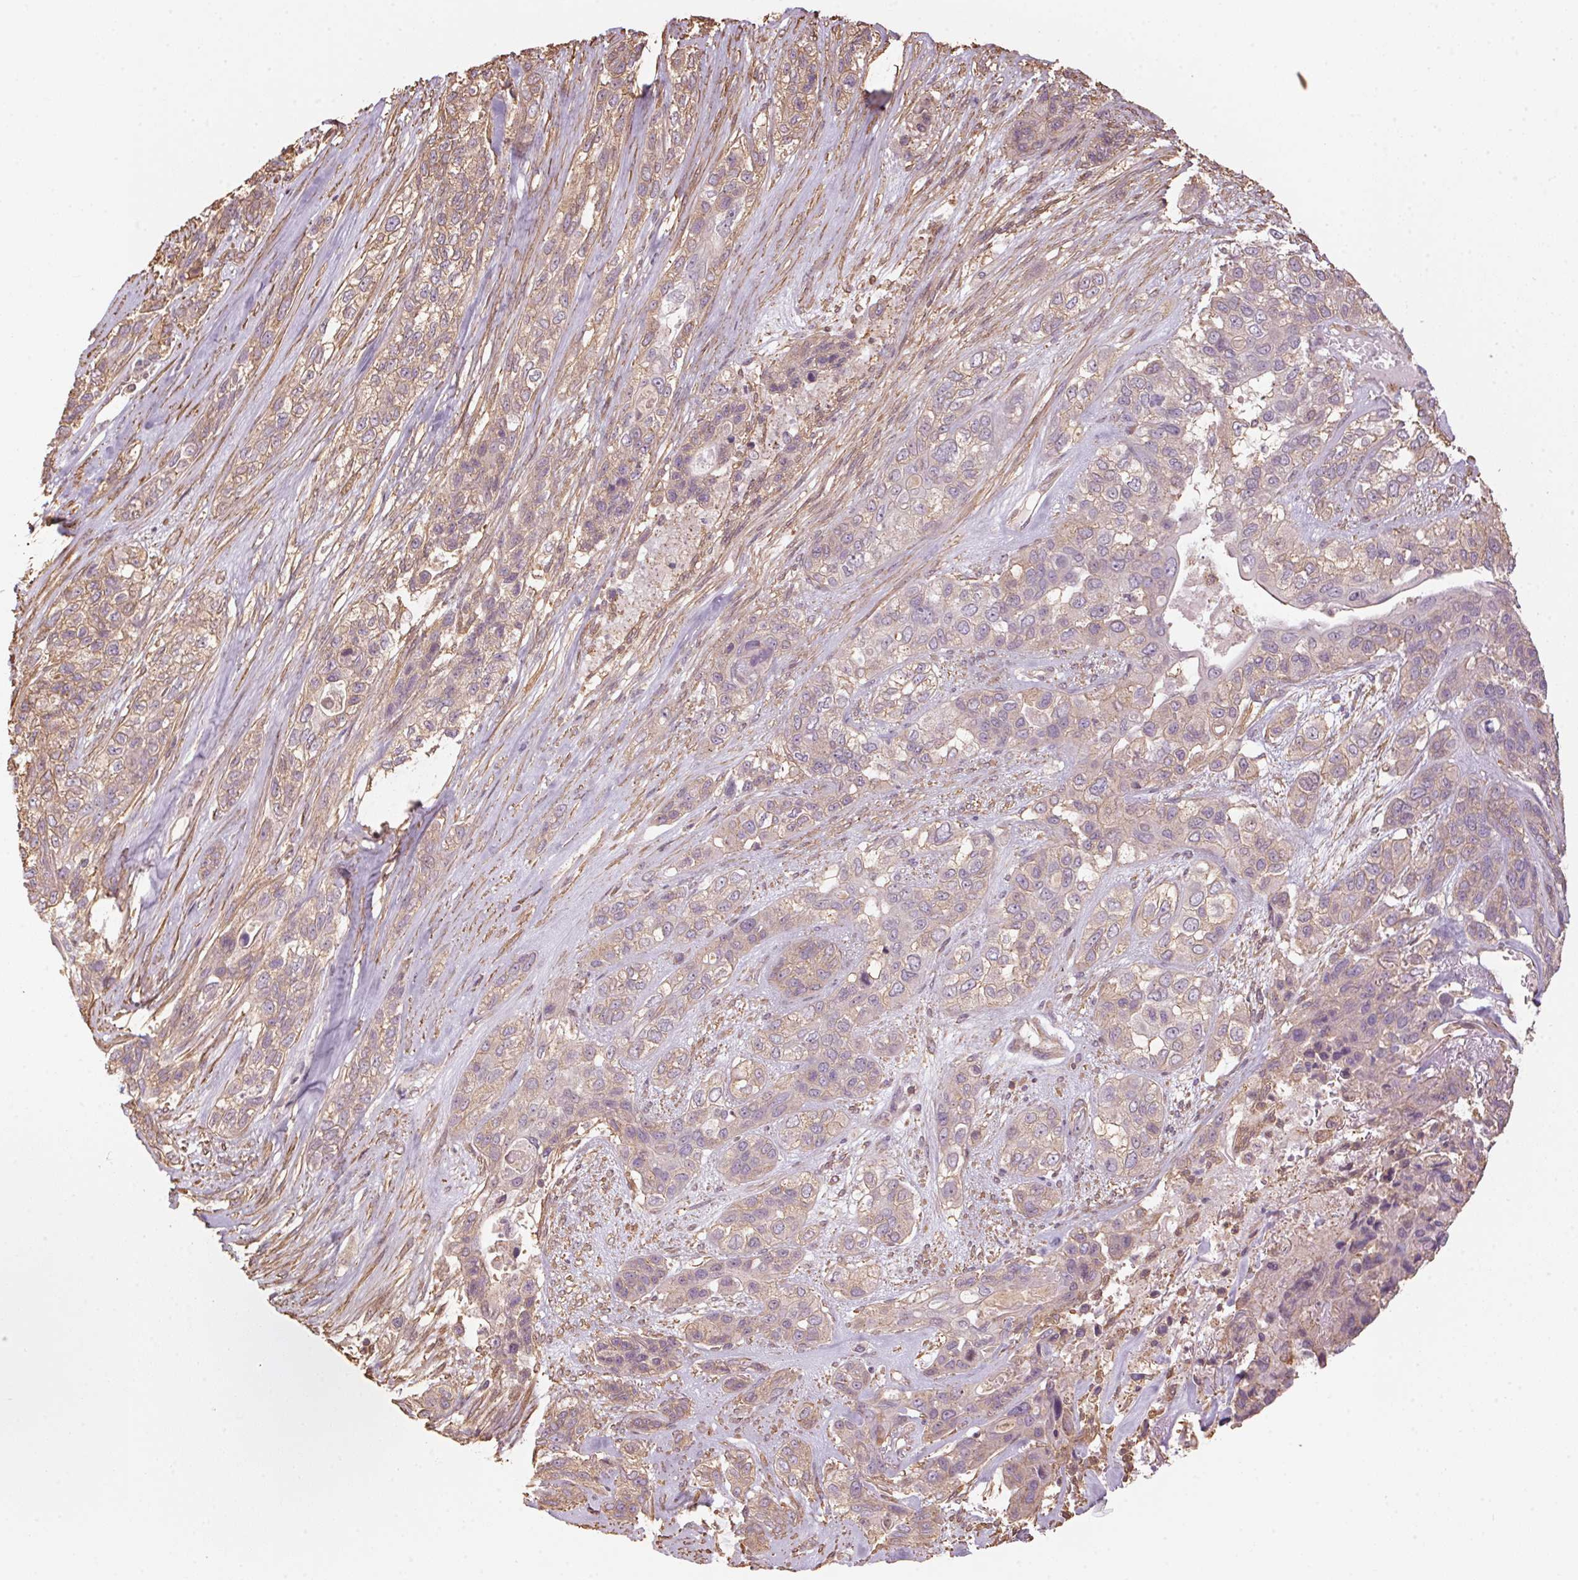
{"staining": {"intensity": "weak", "quantity": "25%-75%", "location": "cytoplasmic/membranous"}, "tissue": "lung cancer", "cell_type": "Tumor cells", "image_type": "cancer", "snomed": [{"axis": "morphology", "description": "Squamous cell carcinoma, NOS"}, {"axis": "topography", "description": "Lung"}], "caption": "Lung cancer stained with a protein marker exhibits weak staining in tumor cells.", "gene": "QDPR", "patient": {"sex": "female", "age": 70}}